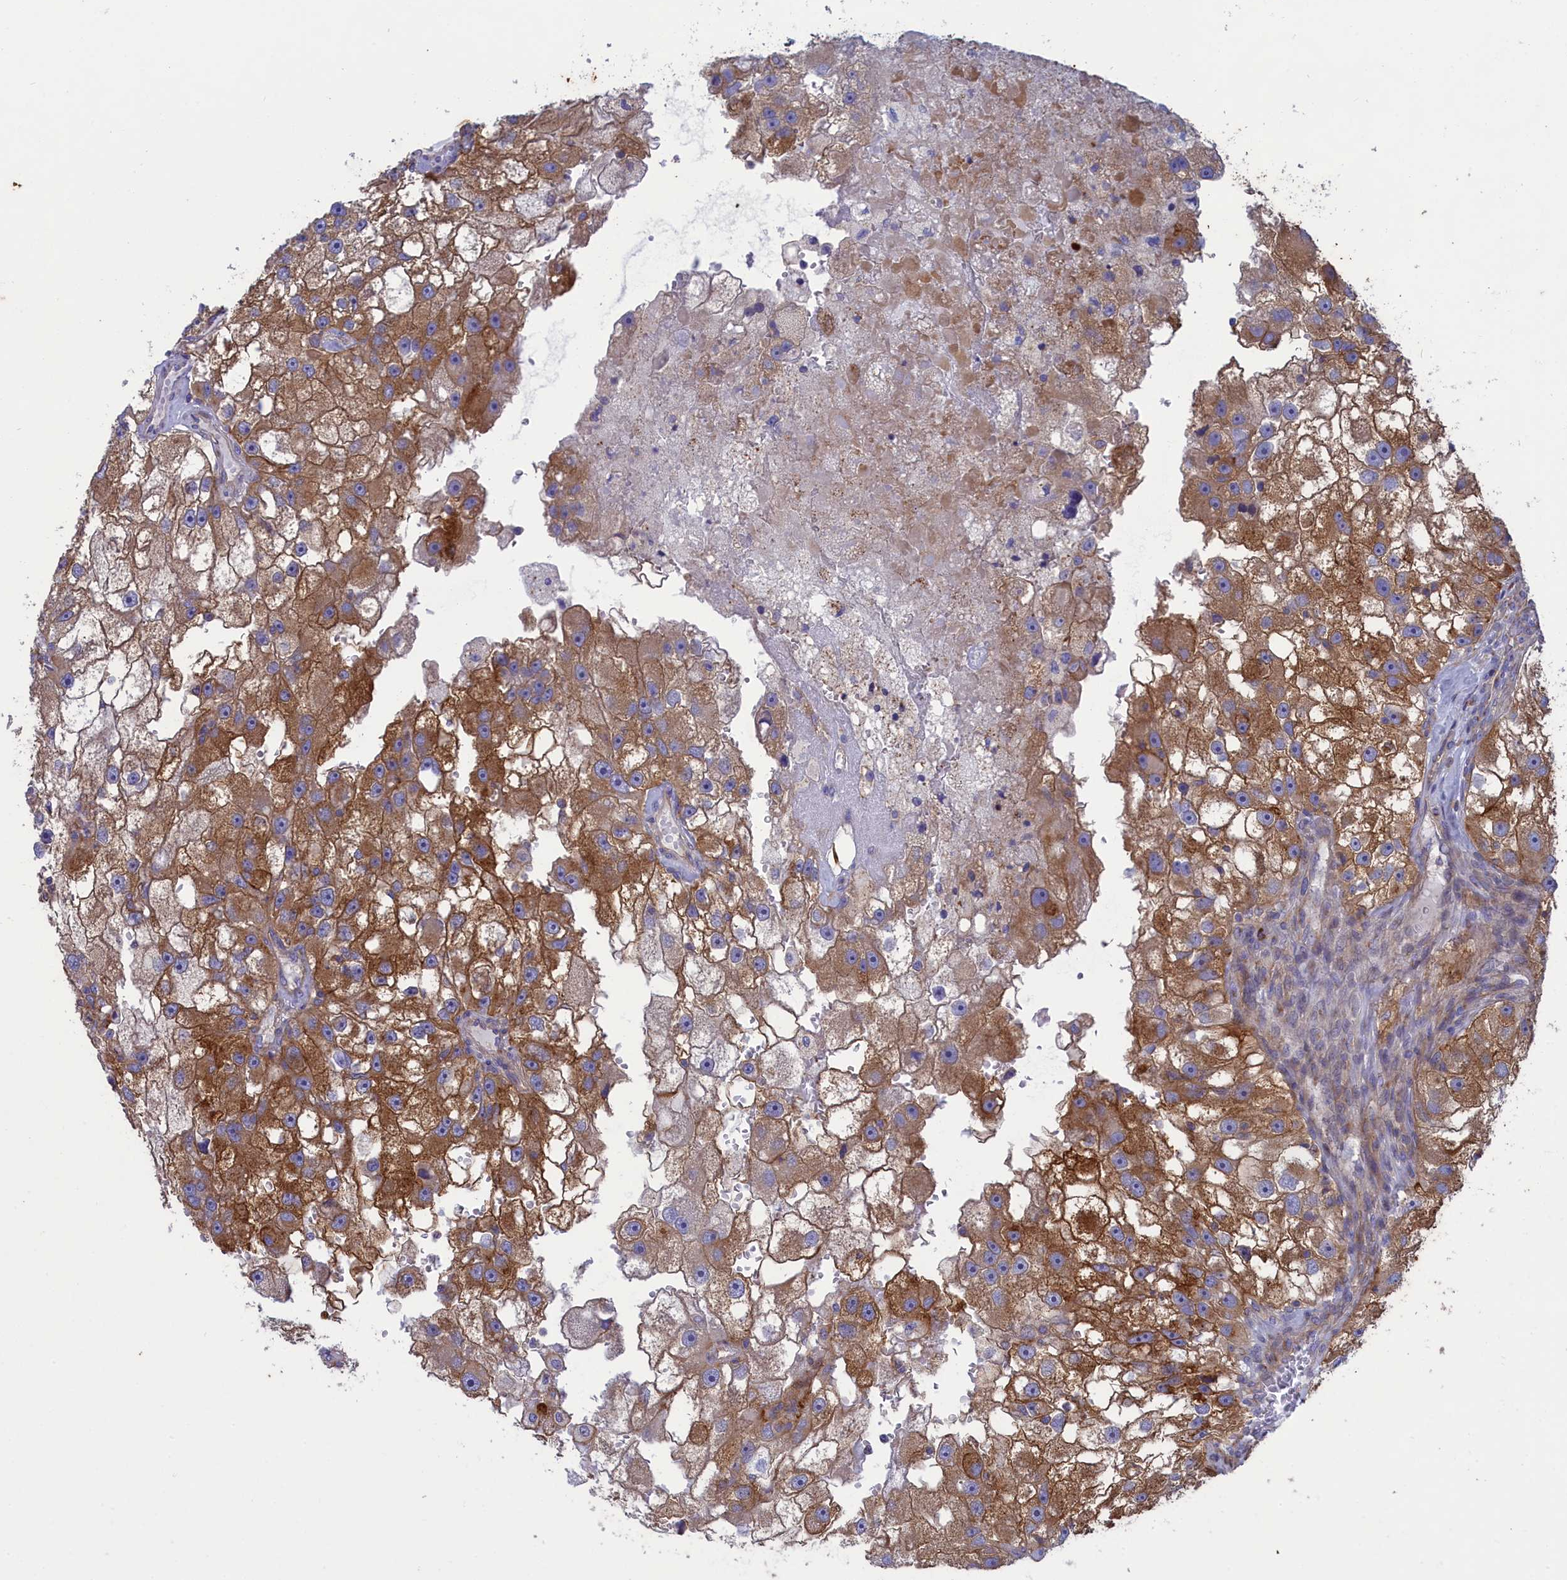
{"staining": {"intensity": "moderate", "quantity": "25%-75%", "location": "cytoplasmic/membranous"}, "tissue": "renal cancer", "cell_type": "Tumor cells", "image_type": "cancer", "snomed": [{"axis": "morphology", "description": "Adenocarcinoma, NOS"}, {"axis": "topography", "description": "Kidney"}], "caption": "Immunohistochemical staining of human adenocarcinoma (renal) demonstrates medium levels of moderate cytoplasmic/membranous protein expression in approximately 25%-75% of tumor cells. (Stains: DAB in brown, nuclei in blue, Microscopy: brightfield microscopy at high magnification).", "gene": "SCAMP4", "patient": {"sex": "male", "age": 63}}